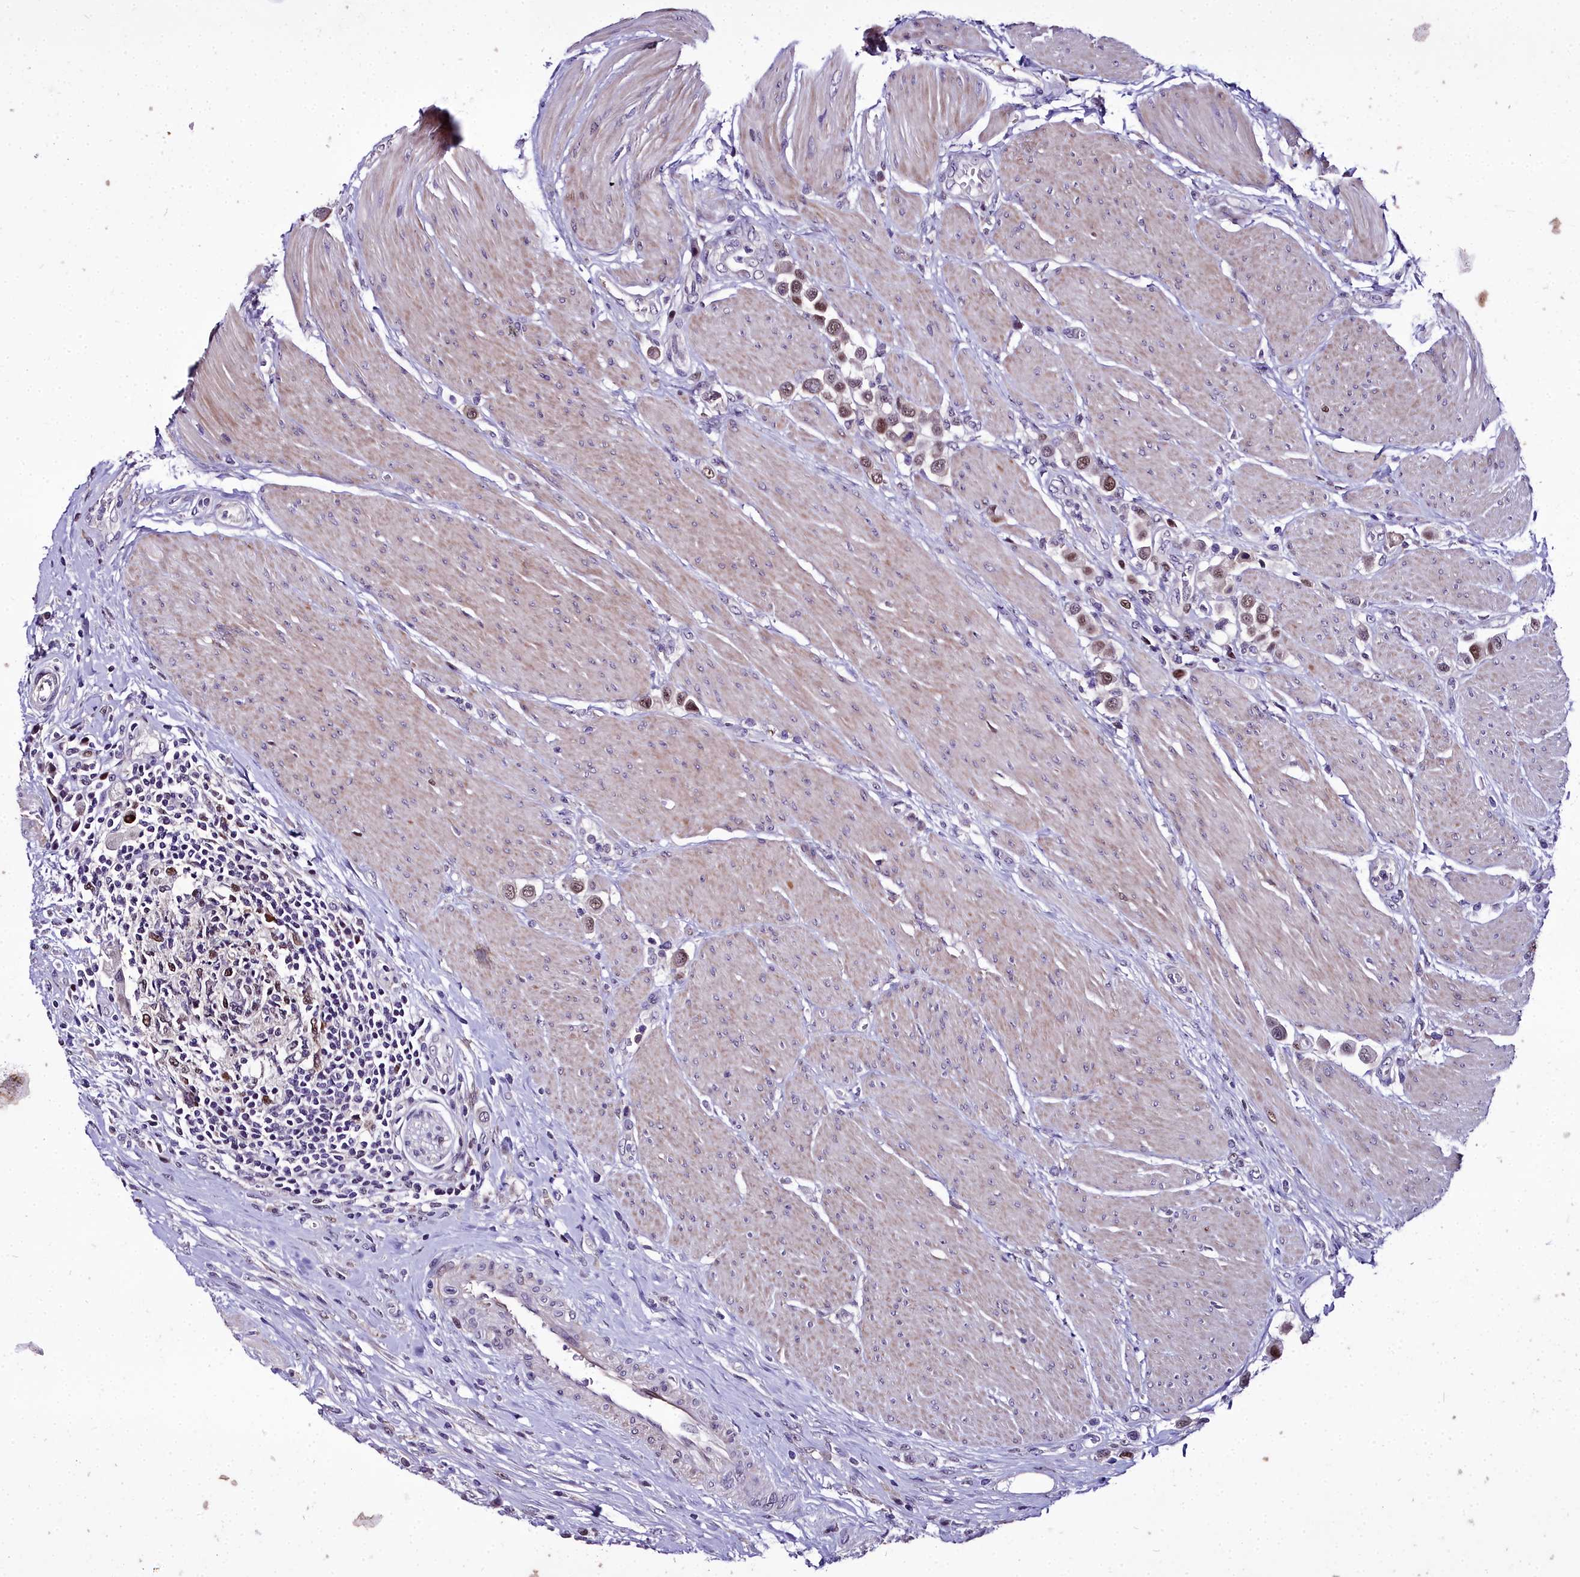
{"staining": {"intensity": "moderate", "quantity": ">75%", "location": "nuclear"}, "tissue": "urothelial cancer", "cell_type": "Tumor cells", "image_type": "cancer", "snomed": [{"axis": "morphology", "description": "Urothelial carcinoma, High grade"}, {"axis": "topography", "description": "Urinary bladder"}], "caption": "Urothelial cancer was stained to show a protein in brown. There is medium levels of moderate nuclear positivity in about >75% of tumor cells.", "gene": "TRIML2", "patient": {"sex": "male", "age": 50}}